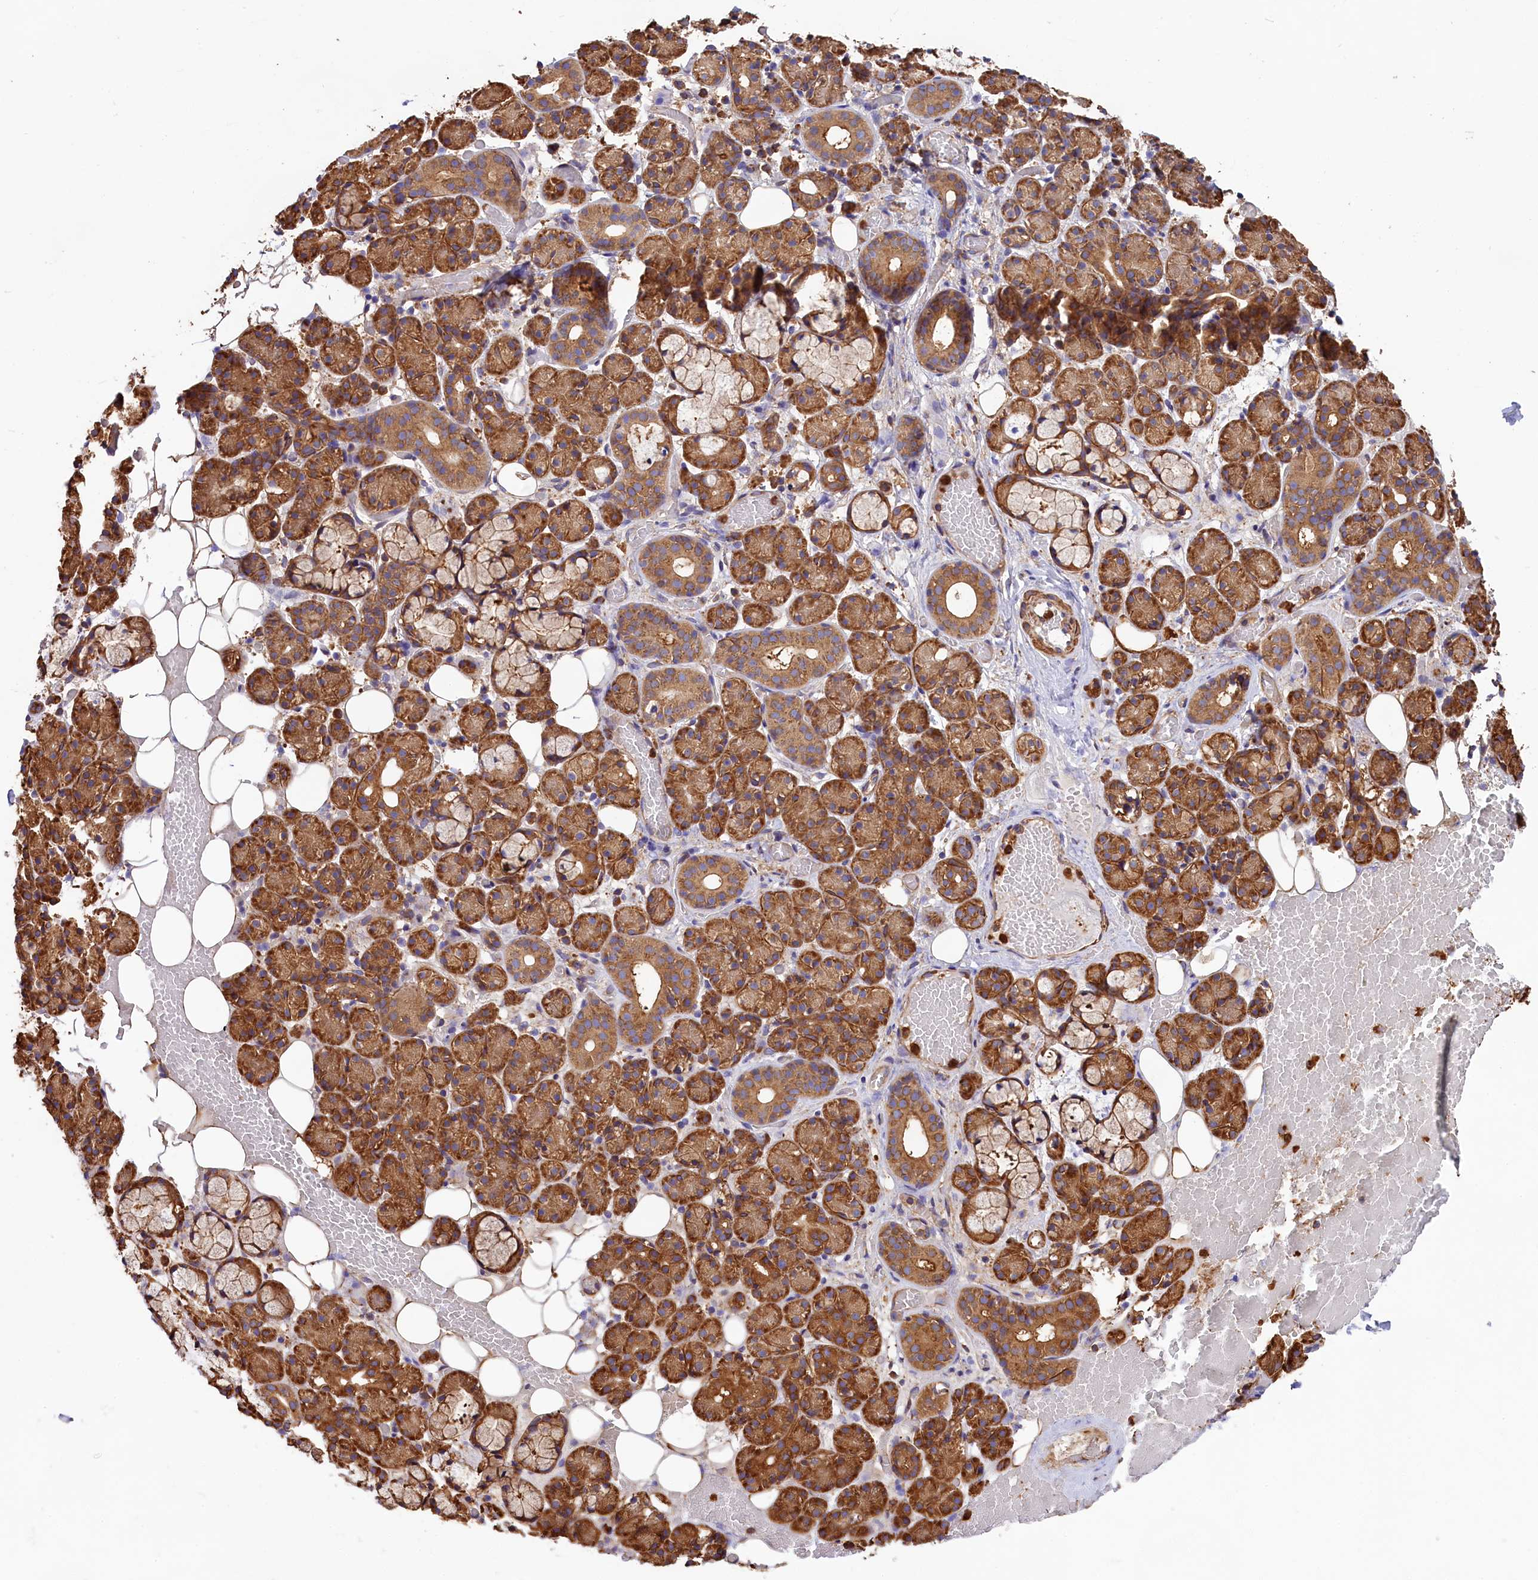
{"staining": {"intensity": "strong", "quantity": ">75%", "location": "cytoplasmic/membranous"}, "tissue": "salivary gland", "cell_type": "Glandular cells", "image_type": "normal", "snomed": [{"axis": "morphology", "description": "Normal tissue, NOS"}, {"axis": "topography", "description": "Salivary gland"}], "caption": "Salivary gland stained with DAB (3,3'-diaminobenzidine) immunohistochemistry exhibits high levels of strong cytoplasmic/membranous positivity in about >75% of glandular cells.", "gene": "GYS1", "patient": {"sex": "male", "age": 63}}